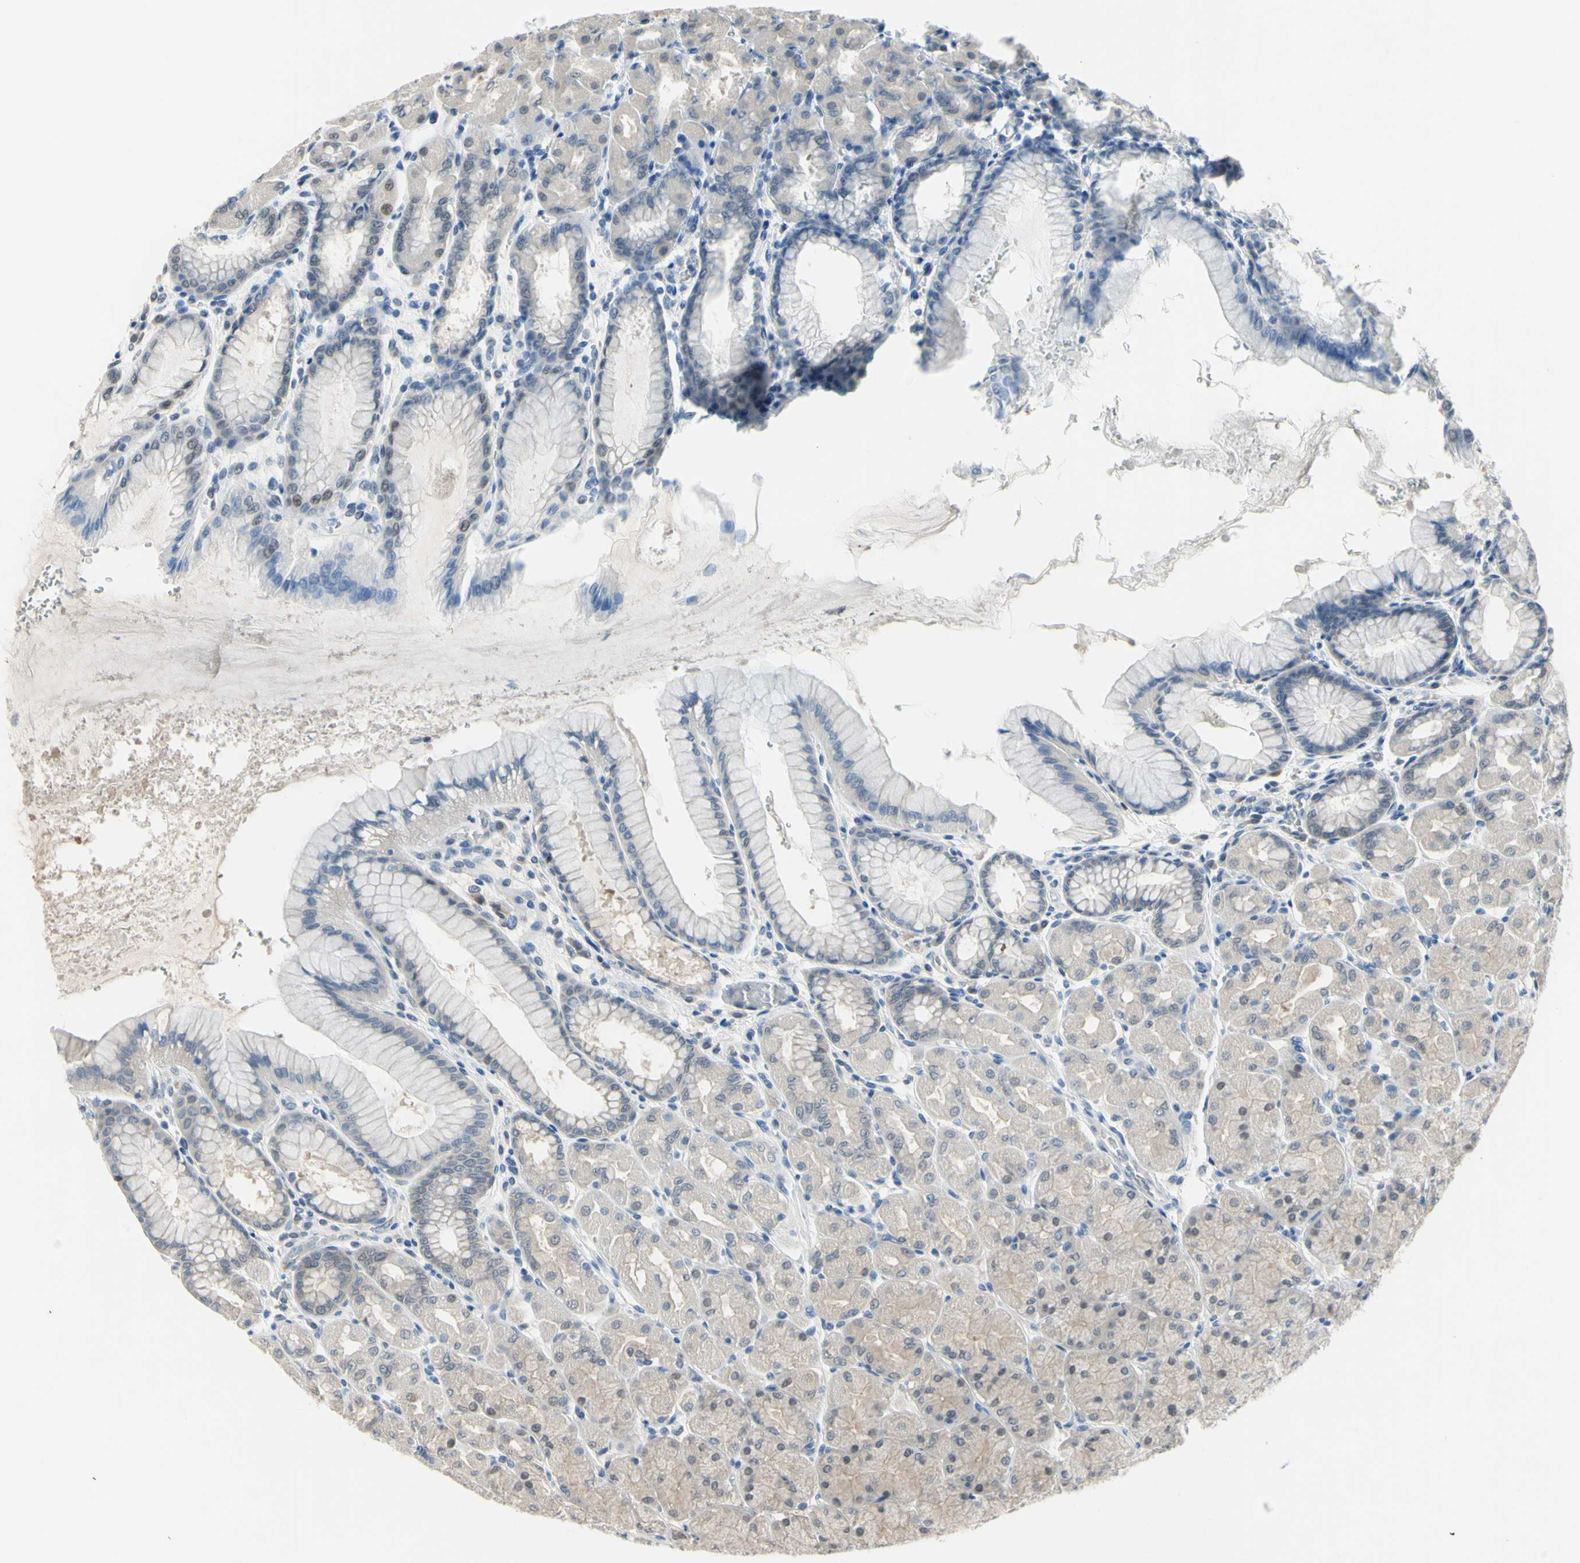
{"staining": {"intensity": "moderate", "quantity": "25%-75%", "location": "cytoplasmic/membranous,nuclear"}, "tissue": "stomach", "cell_type": "Glandular cells", "image_type": "normal", "snomed": [{"axis": "morphology", "description": "Normal tissue, NOS"}, {"axis": "topography", "description": "Stomach, upper"}], "caption": "Stomach was stained to show a protein in brown. There is medium levels of moderate cytoplasmic/membranous,nuclear expression in about 25%-75% of glandular cells. The protein is stained brown, and the nuclei are stained in blue (DAB IHC with brightfield microscopy, high magnification).", "gene": "HSPA4", "patient": {"sex": "female", "age": 56}}